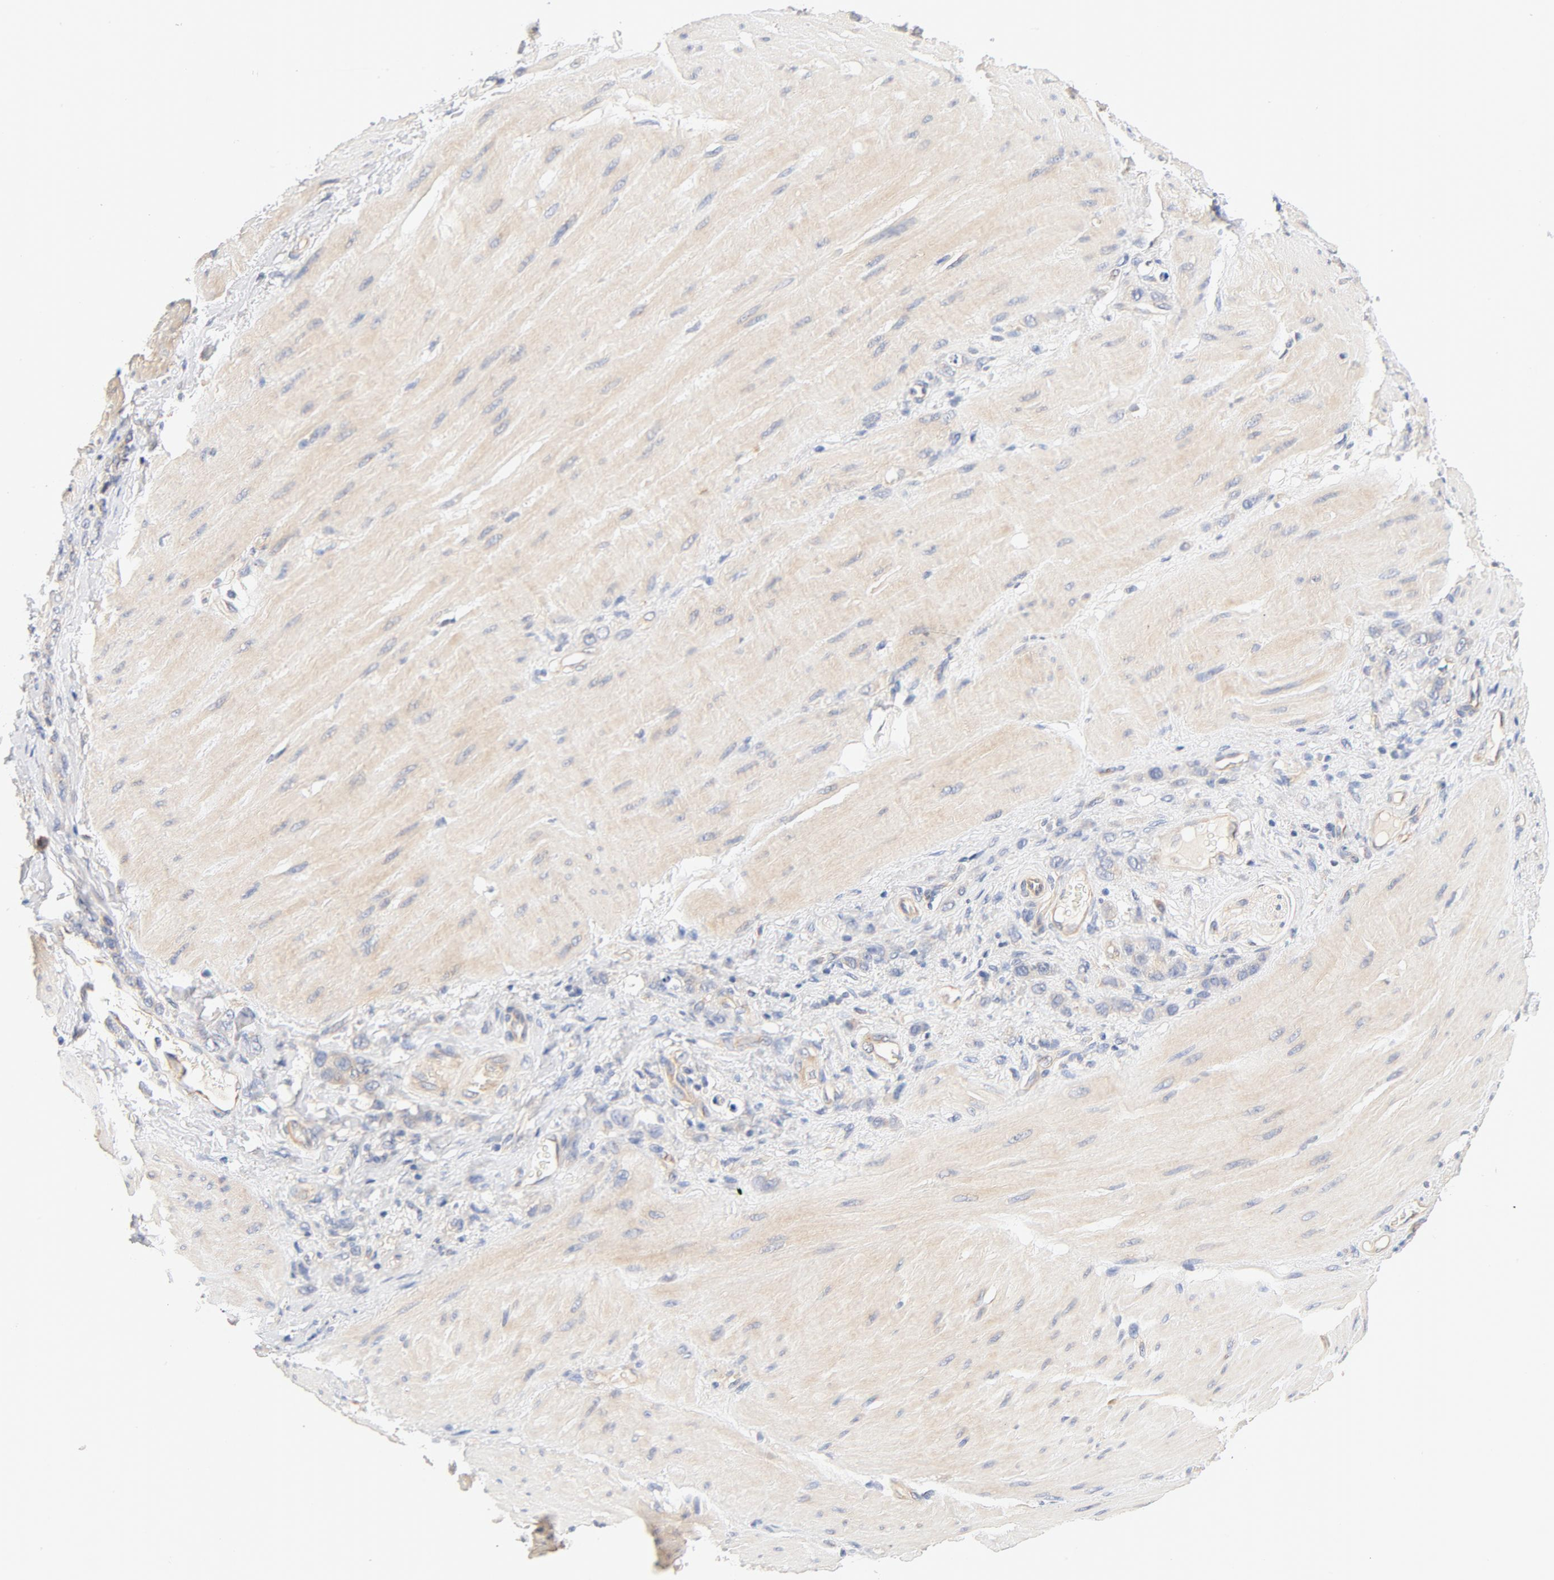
{"staining": {"intensity": "weak", "quantity": "<25%", "location": "cytoplasmic/membranous"}, "tissue": "stomach cancer", "cell_type": "Tumor cells", "image_type": "cancer", "snomed": [{"axis": "morphology", "description": "Normal tissue, NOS"}, {"axis": "morphology", "description": "Adenocarcinoma, NOS"}, {"axis": "topography", "description": "Stomach"}], "caption": "Histopathology image shows no significant protein expression in tumor cells of stomach cancer.", "gene": "DYNC1H1", "patient": {"sex": "male", "age": 82}}